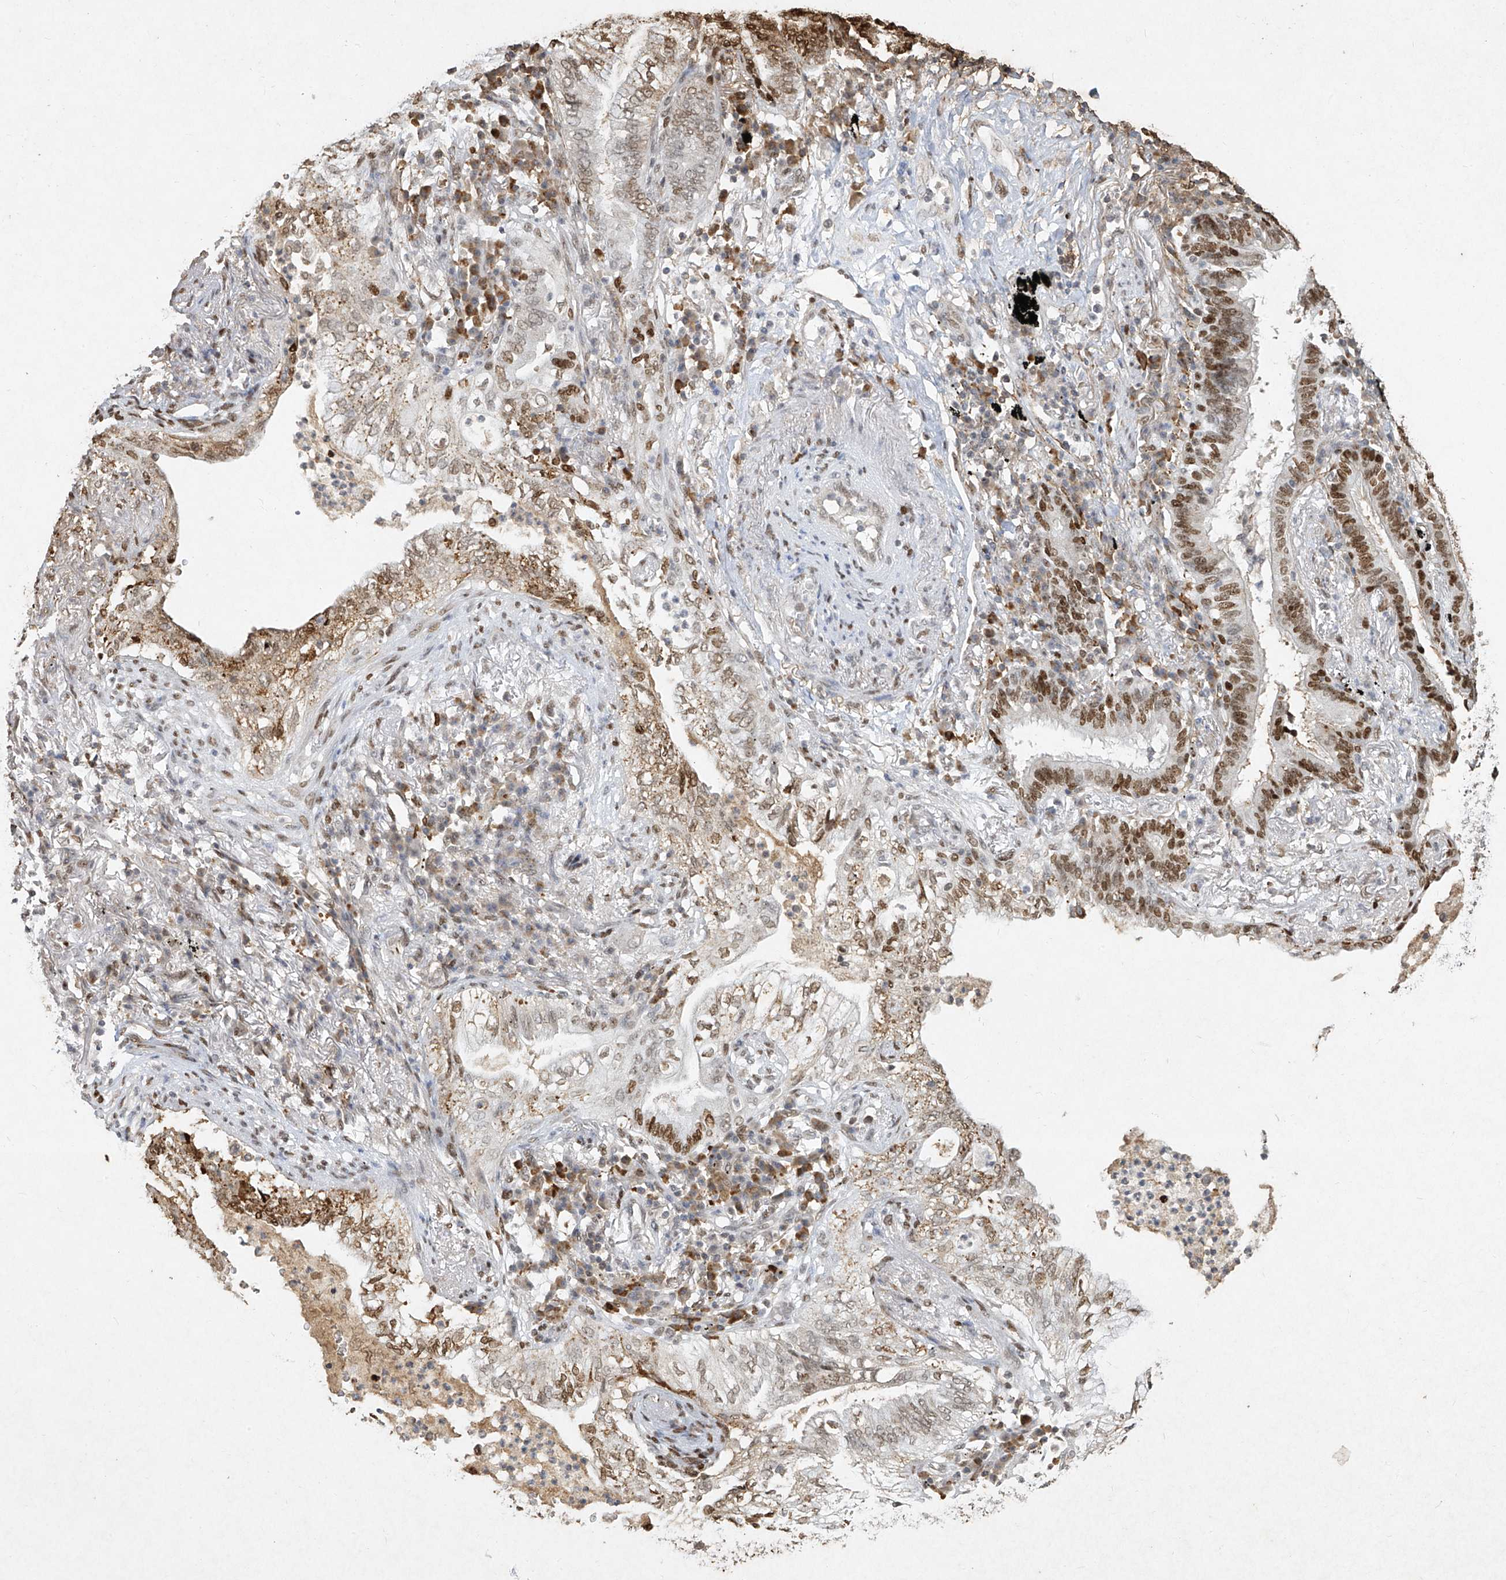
{"staining": {"intensity": "moderate", "quantity": ">75%", "location": "nuclear"}, "tissue": "lung cancer", "cell_type": "Tumor cells", "image_type": "cancer", "snomed": [{"axis": "morphology", "description": "Normal tissue, NOS"}, {"axis": "morphology", "description": "Adenocarcinoma, NOS"}, {"axis": "topography", "description": "Bronchus"}, {"axis": "topography", "description": "Lung"}], "caption": "DAB (3,3'-diaminobenzidine) immunohistochemical staining of human lung cancer (adenocarcinoma) shows moderate nuclear protein staining in about >75% of tumor cells. (IHC, brightfield microscopy, high magnification).", "gene": "ATRIP", "patient": {"sex": "female", "age": 70}}